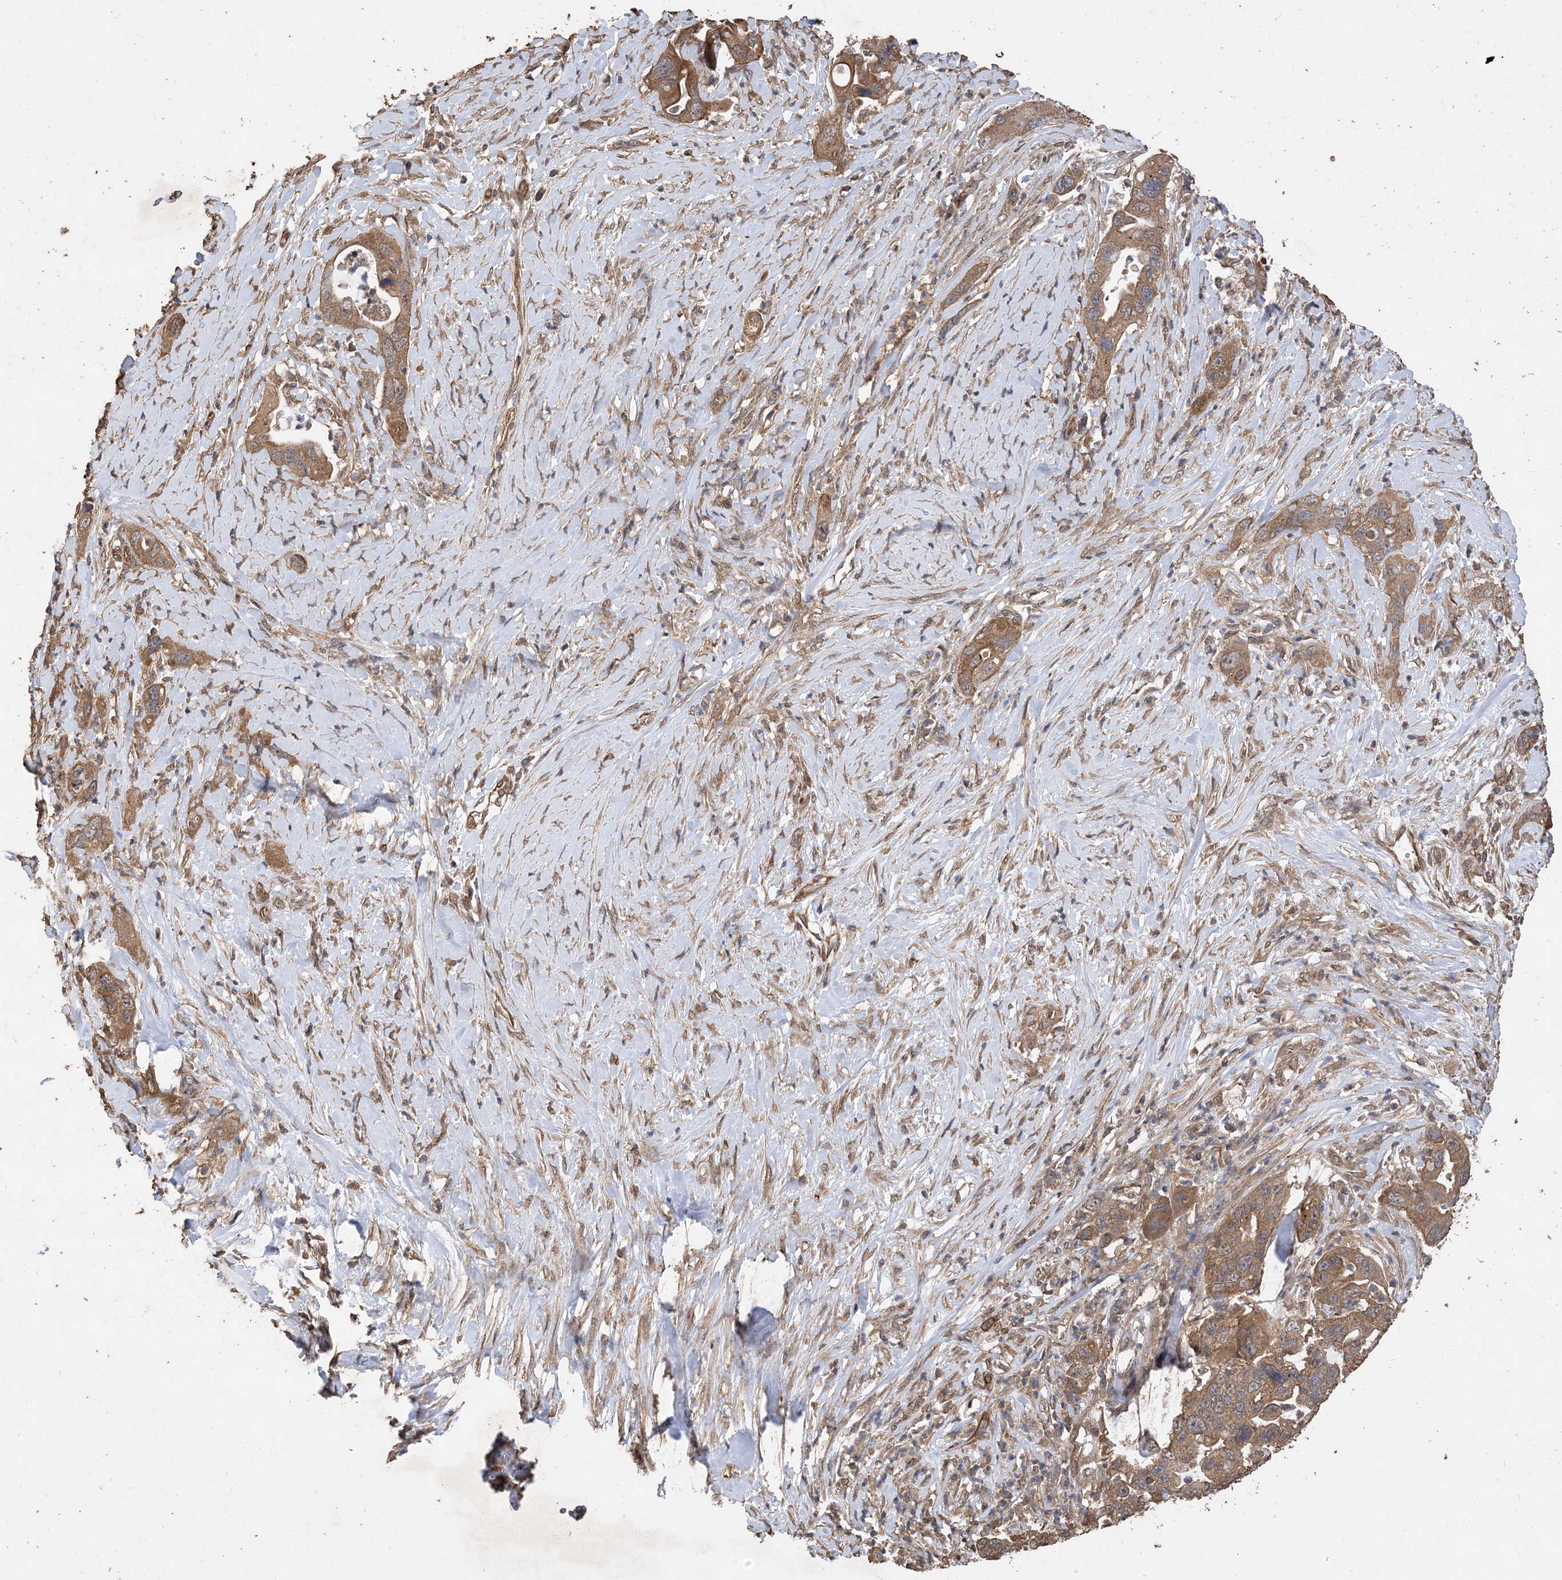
{"staining": {"intensity": "moderate", "quantity": ">75%", "location": "cytoplasmic/membranous"}, "tissue": "pancreatic cancer", "cell_type": "Tumor cells", "image_type": "cancer", "snomed": [{"axis": "morphology", "description": "Adenocarcinoma, NOS"}, {"axis": "topography", "description": "Pancreas"}], "caption": "Protein analysis of pancreatic cancer (adenocarcinoma) tissue displays moderate cytoplasmic/membranous positivity in about >75% of tumor cells.", "gene": "ZKSCAN5", "patient": {"sex": "female", "age": 71}}